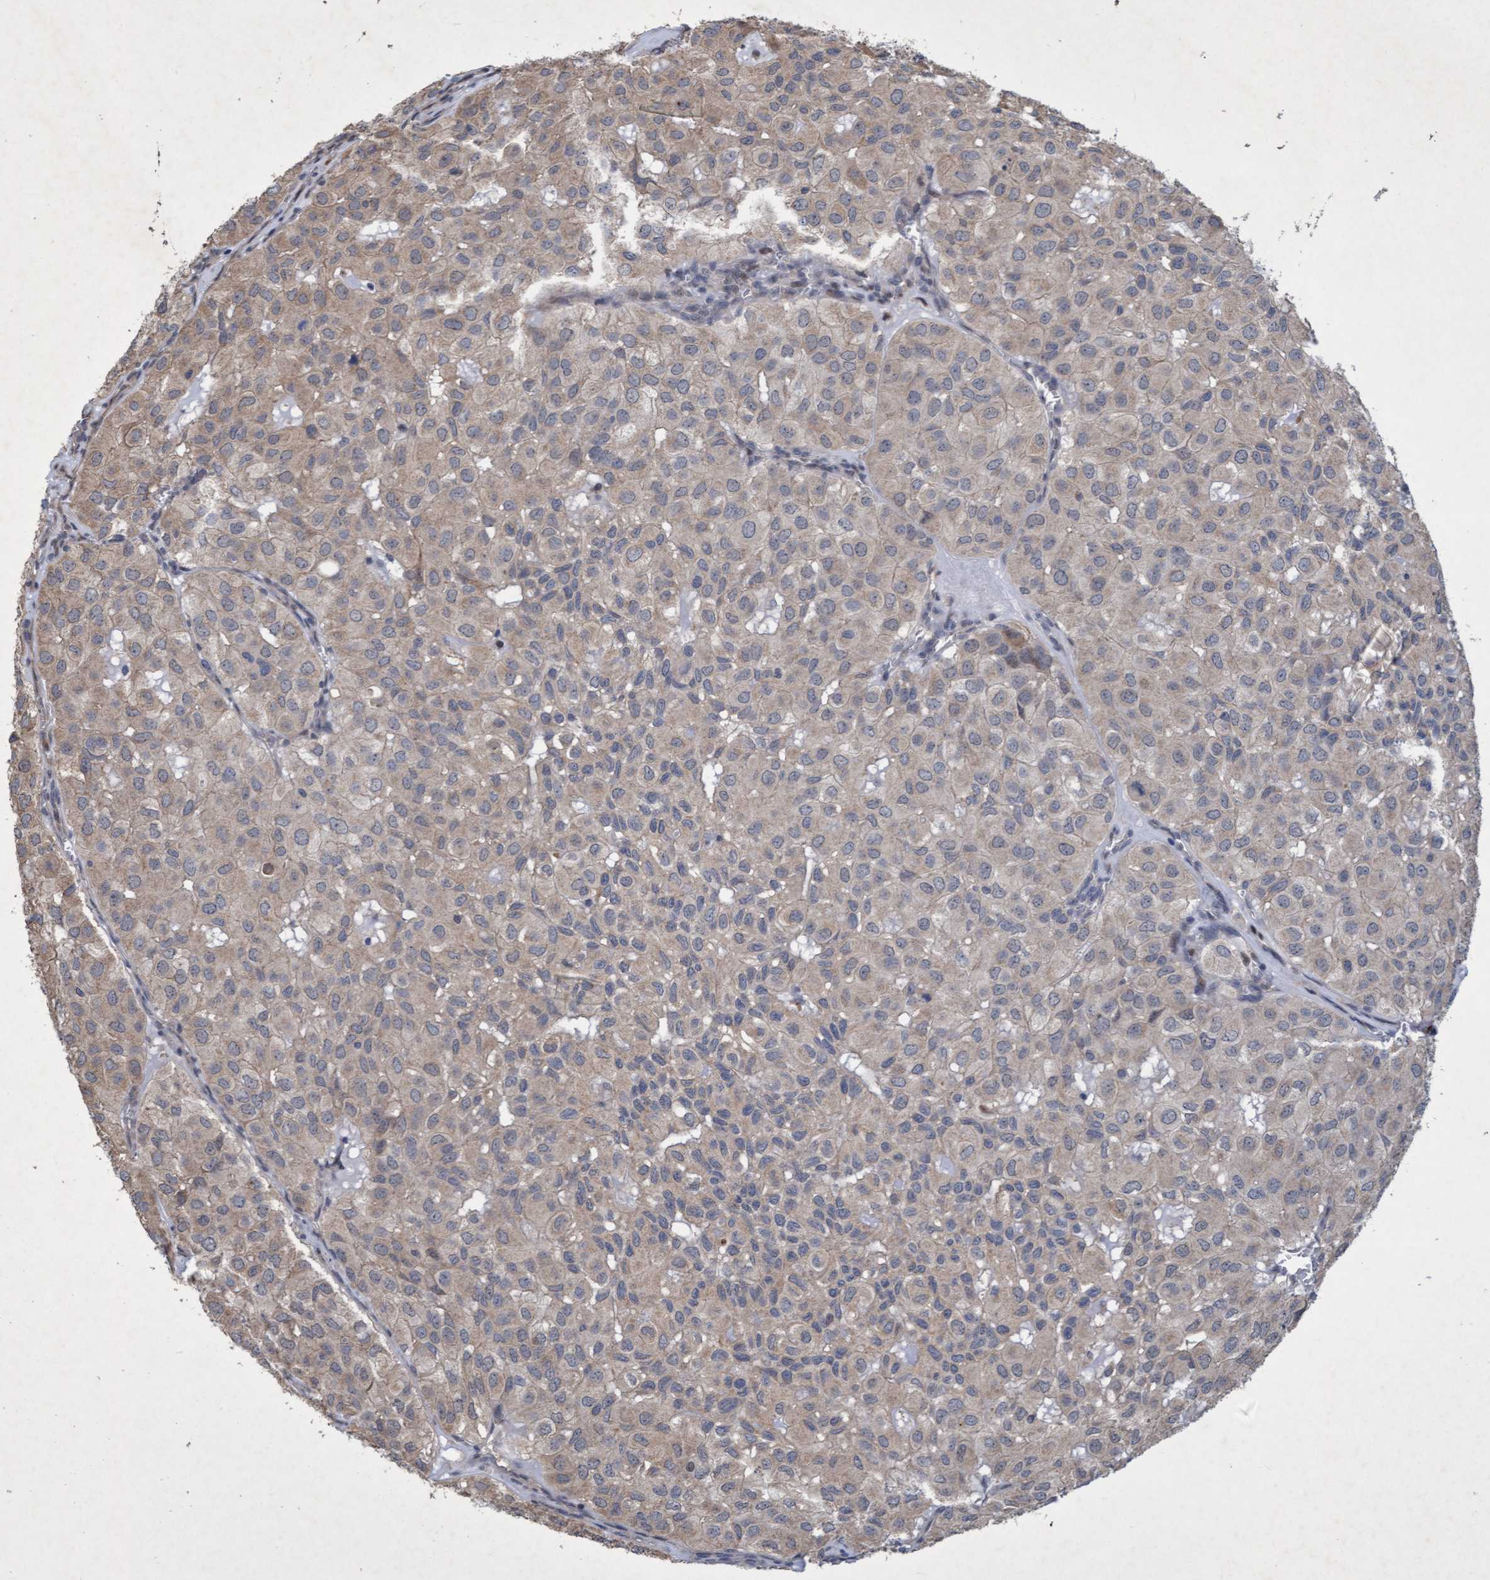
{"staining": {"intensity": "weak", "quantity": ">75%", "location": "cytoplasmic/membranous"}, "tissue": "head and neck cancer", "cell_type": "Tumor cells", "image_type": "cancer", "snomed": [{"axis": "morphology", "description": "Adenocarcinoma, NOS"}, {"axis": "topography", "description": "Salivary gland, NOS"}, {"axis": "topography", "description": "Head-Neck"}], "caption": "Human head and neck cancer (adenocarcinoma) stained for a protein (brown) reveals weak cytoplasmic/membranous positive positivity in approximately >75% of tumor cells.", "gene": "ZNF677", "patient": {"sex": "female", "age": 76}}